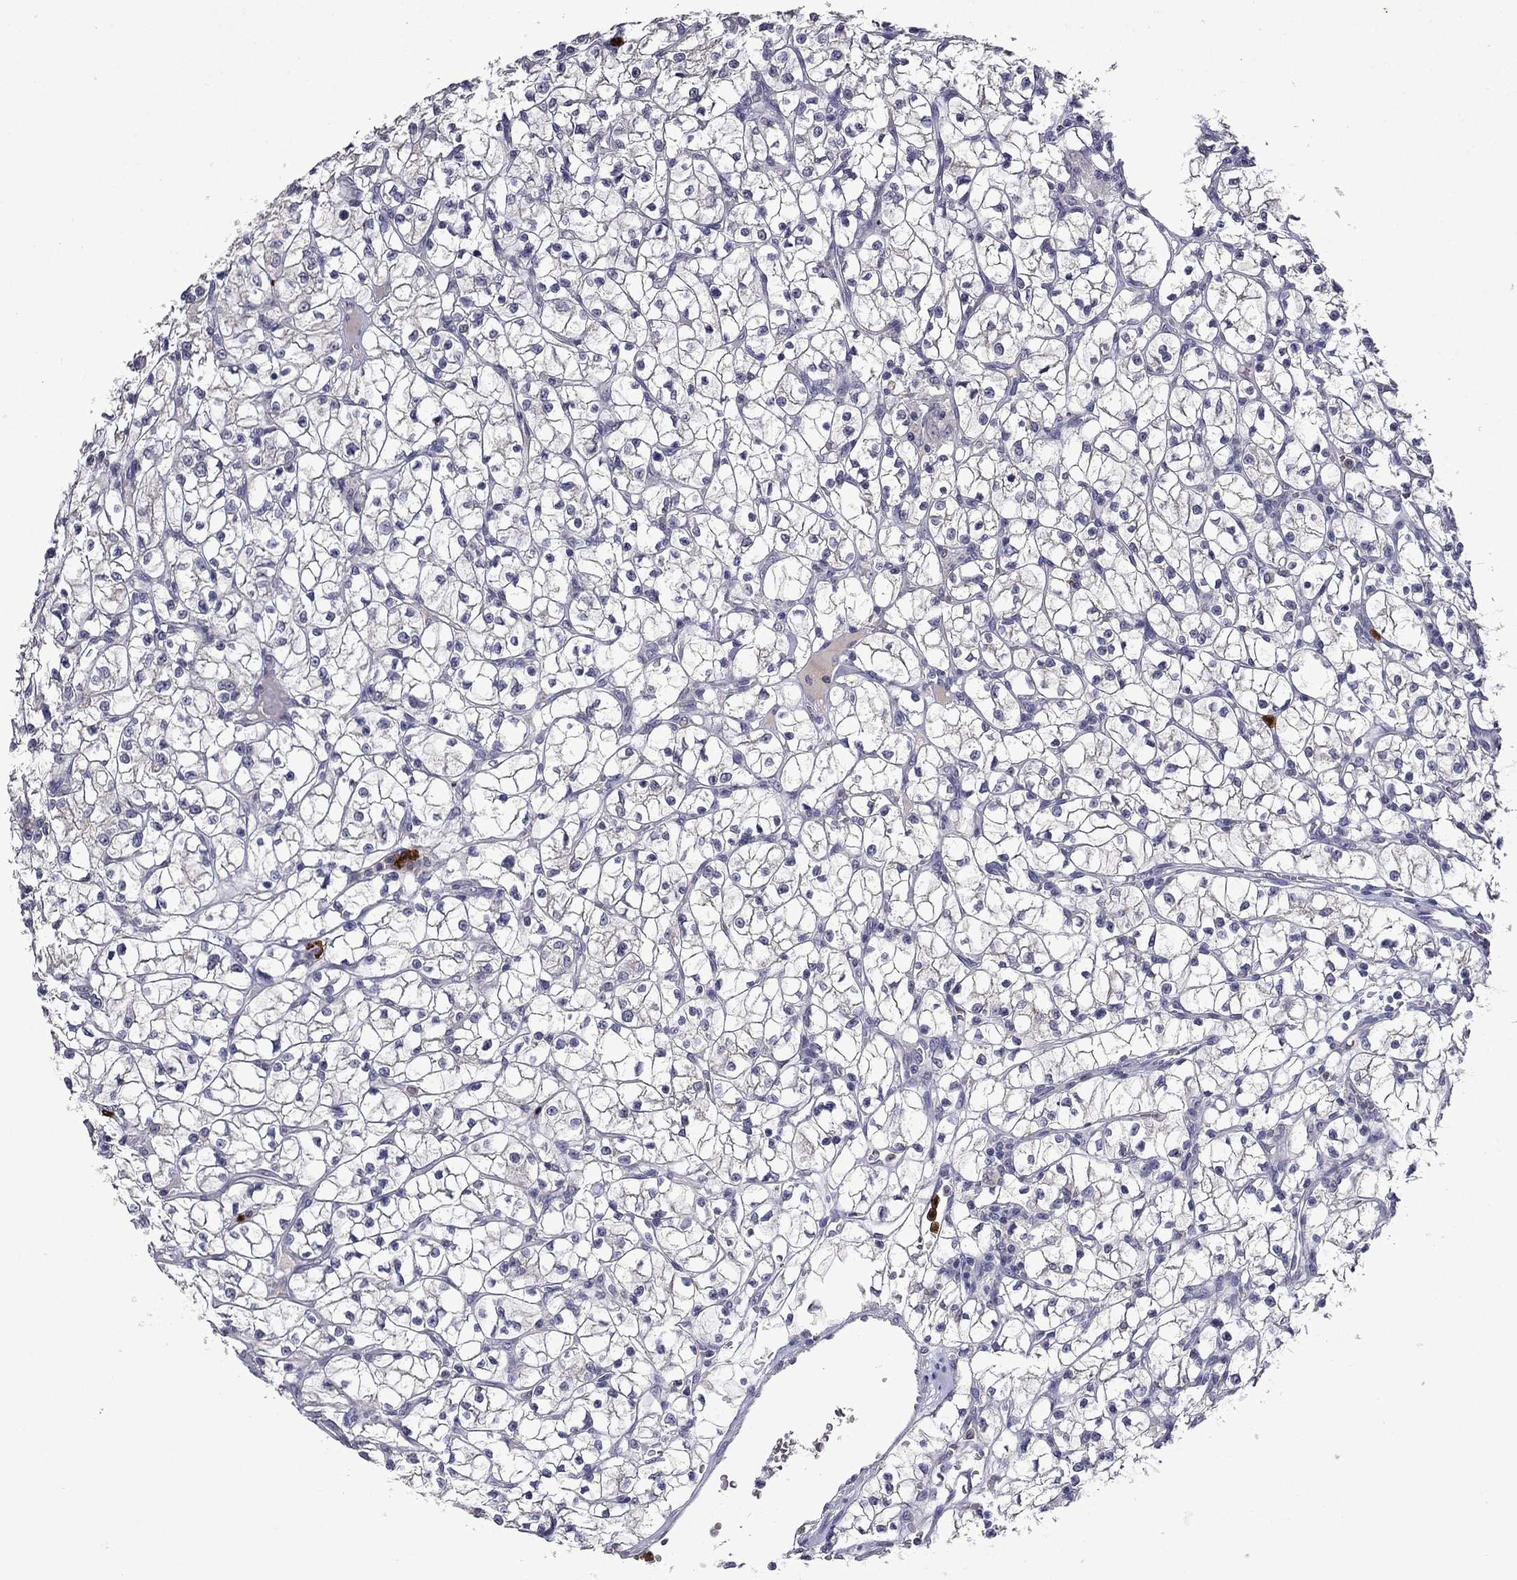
{"staining": {"intensity": "negative", "quantity": "none", "location": "none"}, "tissue": "renal cancer", "cell_type": "Tumor cells", "image_type": "cancer", "snomed": [{"axis": "morphology", "description": "Adenocarcinoma, NOS"}, {"axis": "topography", "description": "Kidney"}], "caption": "This is an IHC micrograph of human renal cancer (adenocarcinoma). There is no positivity in tumor cells.", "gene": "IRF5", "patient": {"sex": "female", "age": 64}}